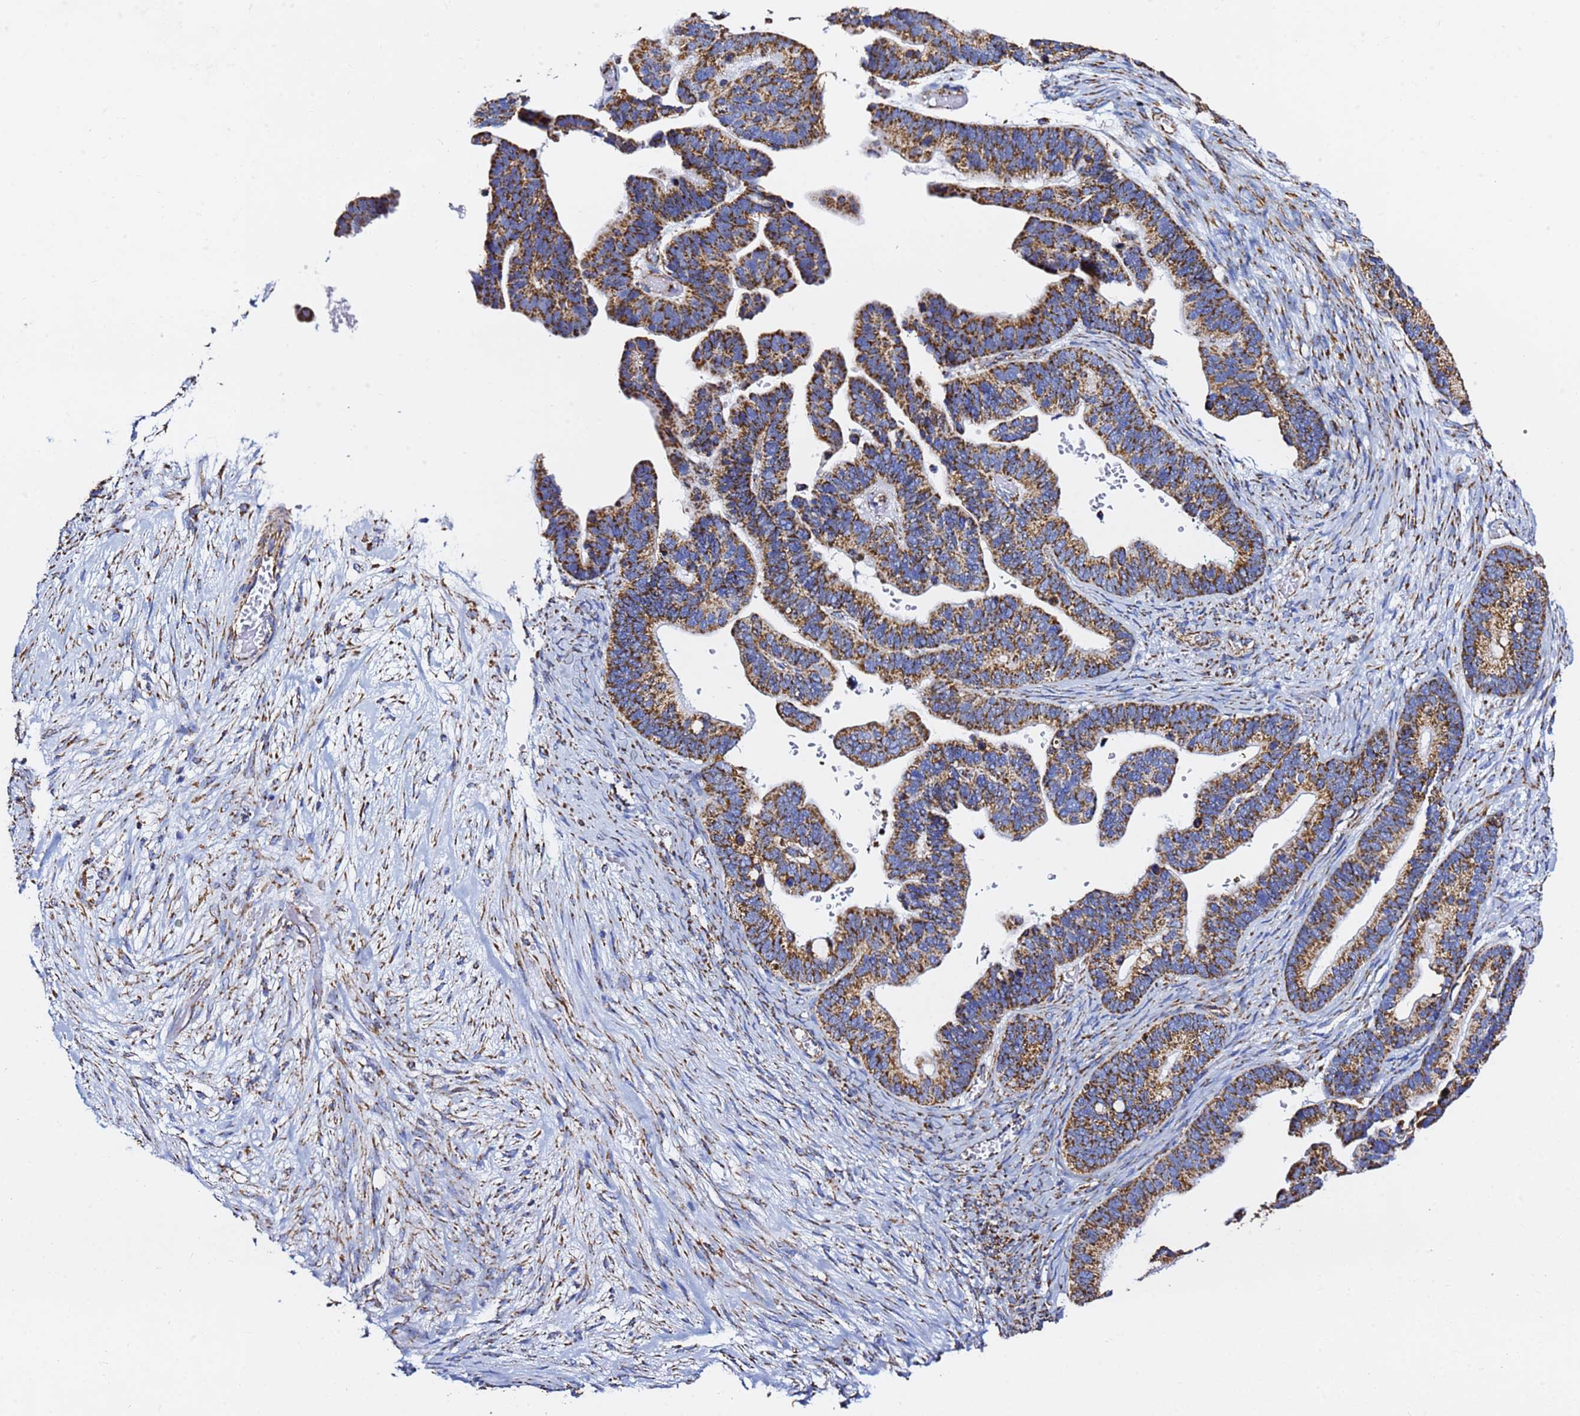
{"staining": {"intensity": "moderate", "quantity": ">75%", "location": "cytoplasmic/membranous"}, "tissue": "ovarian cancer", "cell_type": "Tumor cells", "image_type": "cancer", "snomed": [{"axis": "morphology", "description": "Cystadenocarcinoma, serous, NOS"}, {"axis": "topography", "description": "Ovary"}], "caption": "A brown stain shows moderate cytoplasmic/membranous positivity of a protein in human serous cystadenocarcinoma (ovarian) tumor cells.", "gene": "PHB2", "patient": {"sex": "female", "age": 56}}